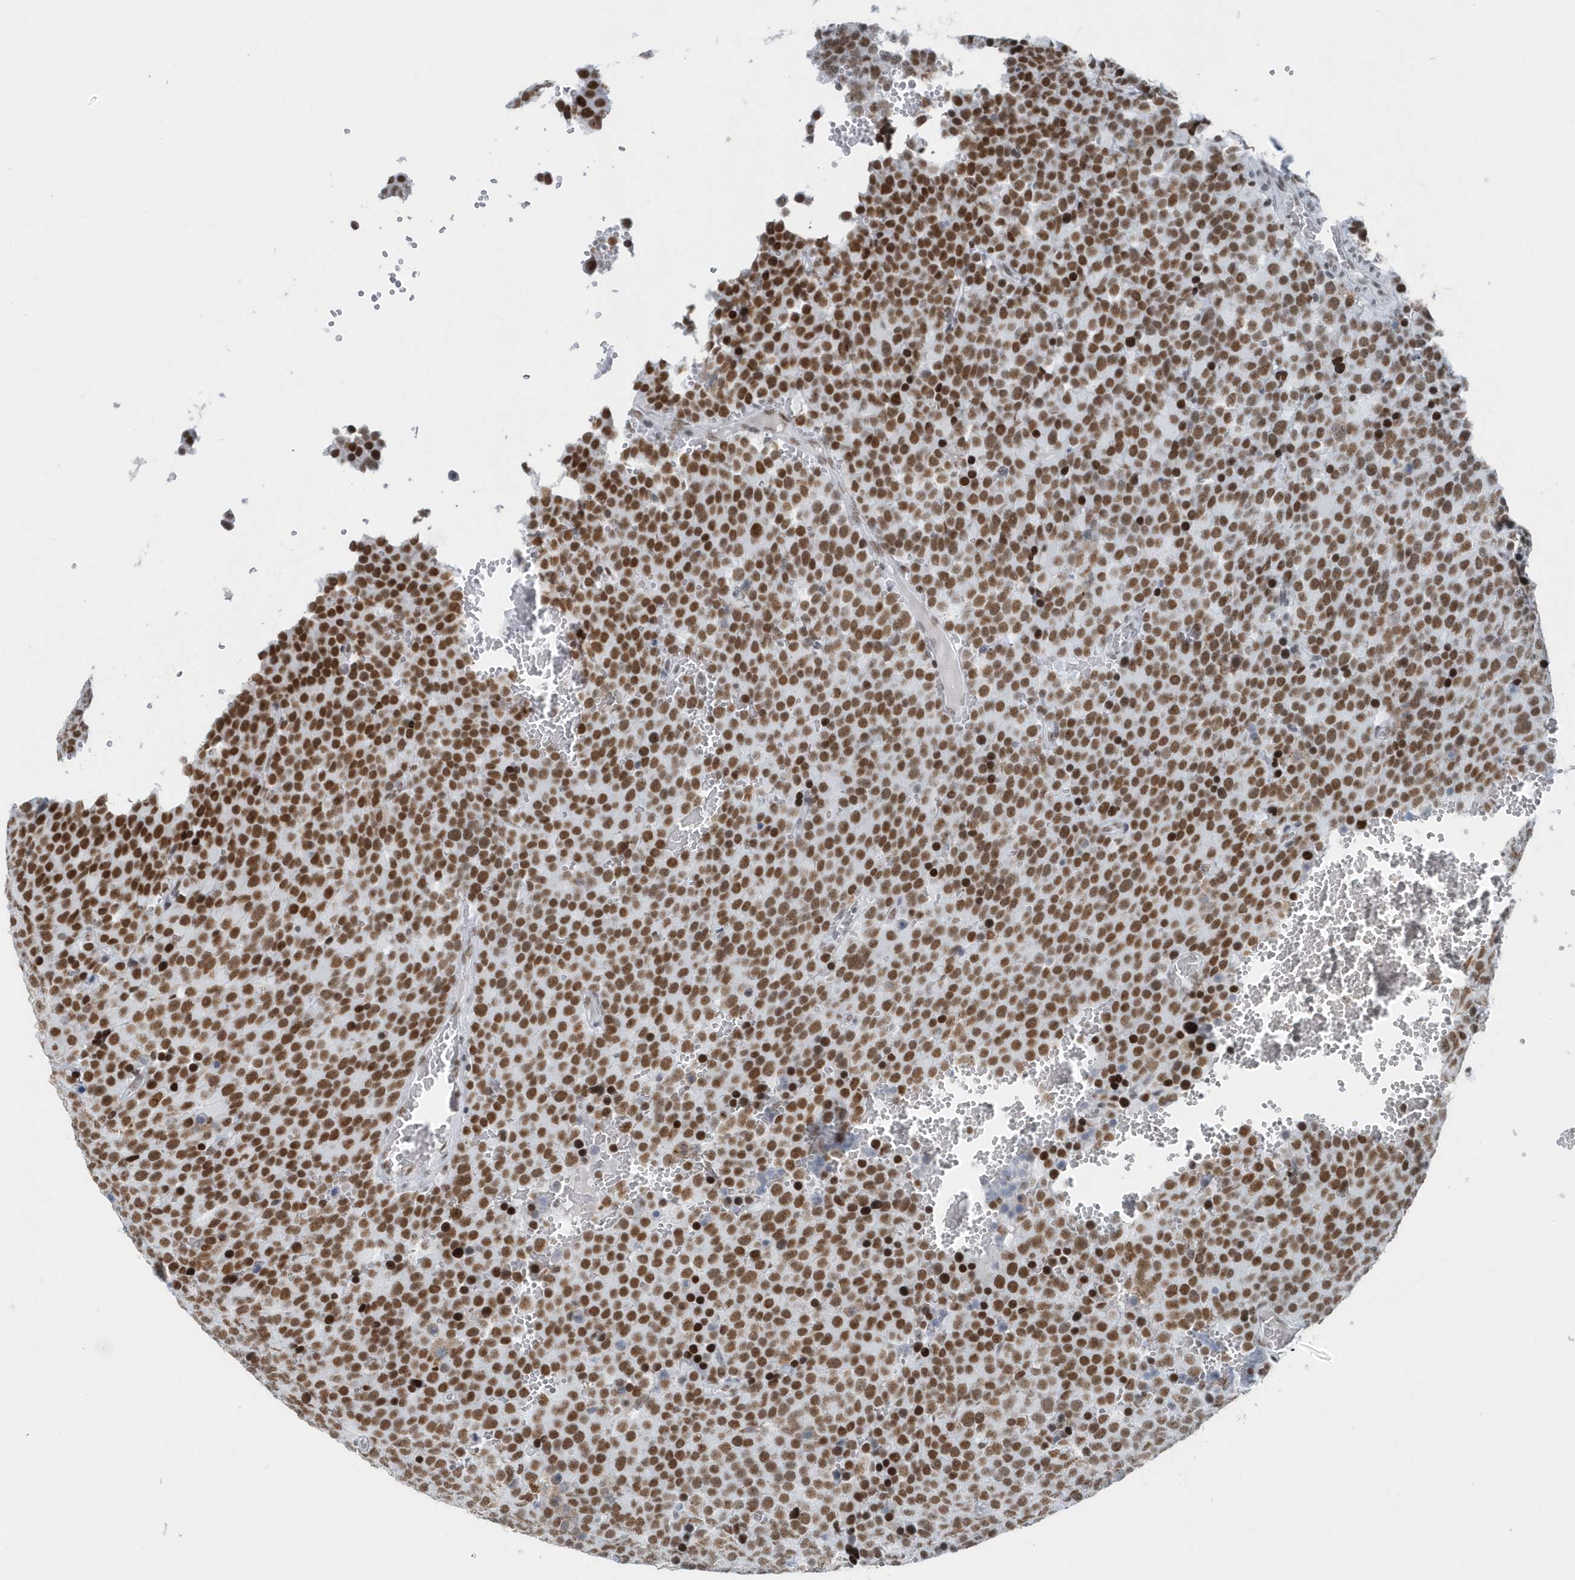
{"staining": {"intensity": "strong", "quantity": ">75%", "location": "nuclear"}, "tissue": "testis cancer", "cell_type": "Tumor cells", "image_type": "cancer", "snomed": [{"axis": "morphology", "description": "Seminoma, NOS"}, {"axis": "topography", "description": "Testis"}], "caption": "Human testis cancer (seminoma) stained with a brown dye demonstrates strong nuclear positive expression in approximately >75% of tumor cells.", "gene": "FIP1L1", "patient": {"sex": "male", "age": 71}}